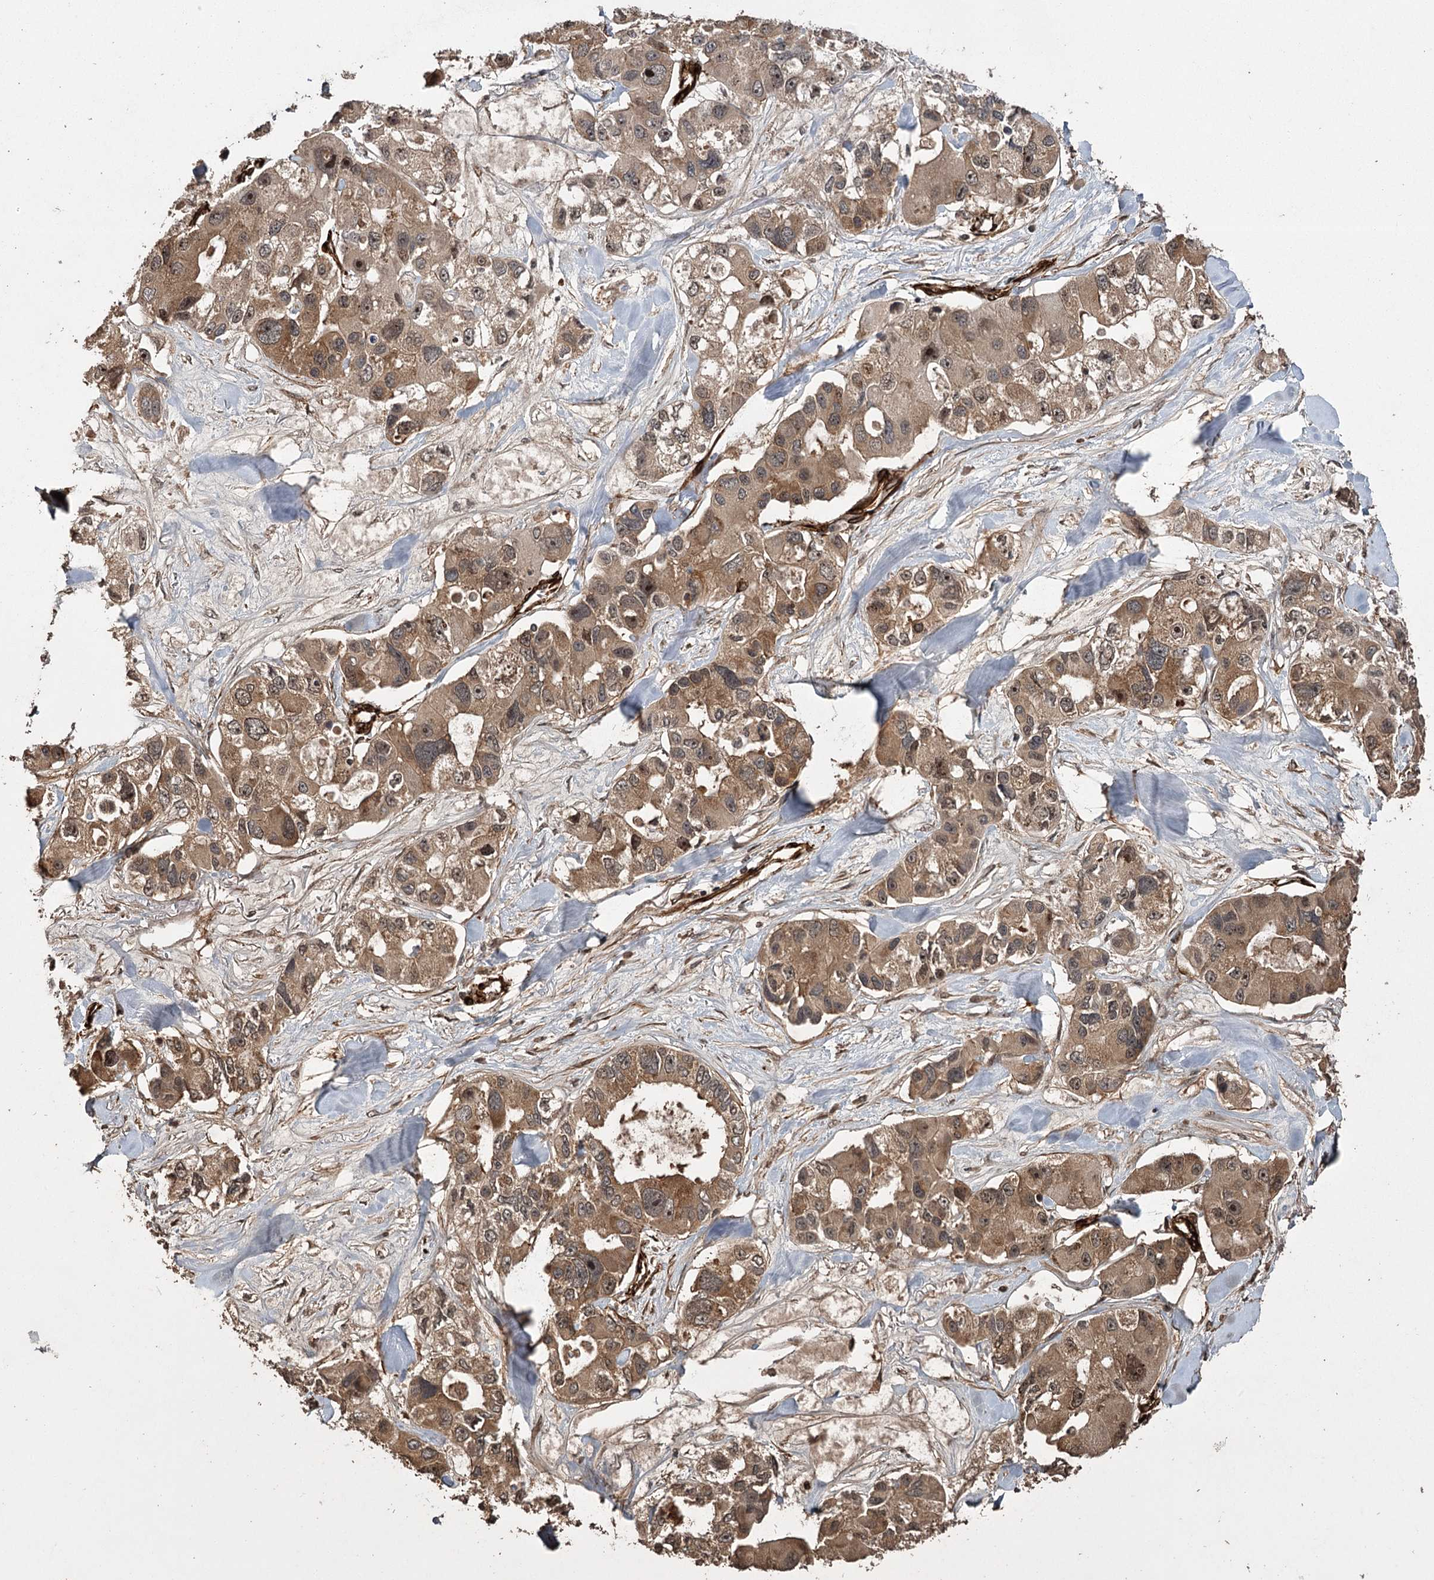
{"staining": {"intensity": "moderate", "quantity": ">75%", "location": "cytoplasmic/membranous,nuclear"}, "tissue": "lung cancer", "cell_type": "Tumor cells", "image_type": "cancer", "snomed": [{"axis": "morphology", "description": "Adenocarcinoma, NOS"}, {"axis": "topography", "description": "Lung"}], "caption": "Lung cancer stained with a protein marker demonstrates moderate staining in tumor cells.", "gene": "RPAP3", "patient": {"sex": "female", "age": 54}}